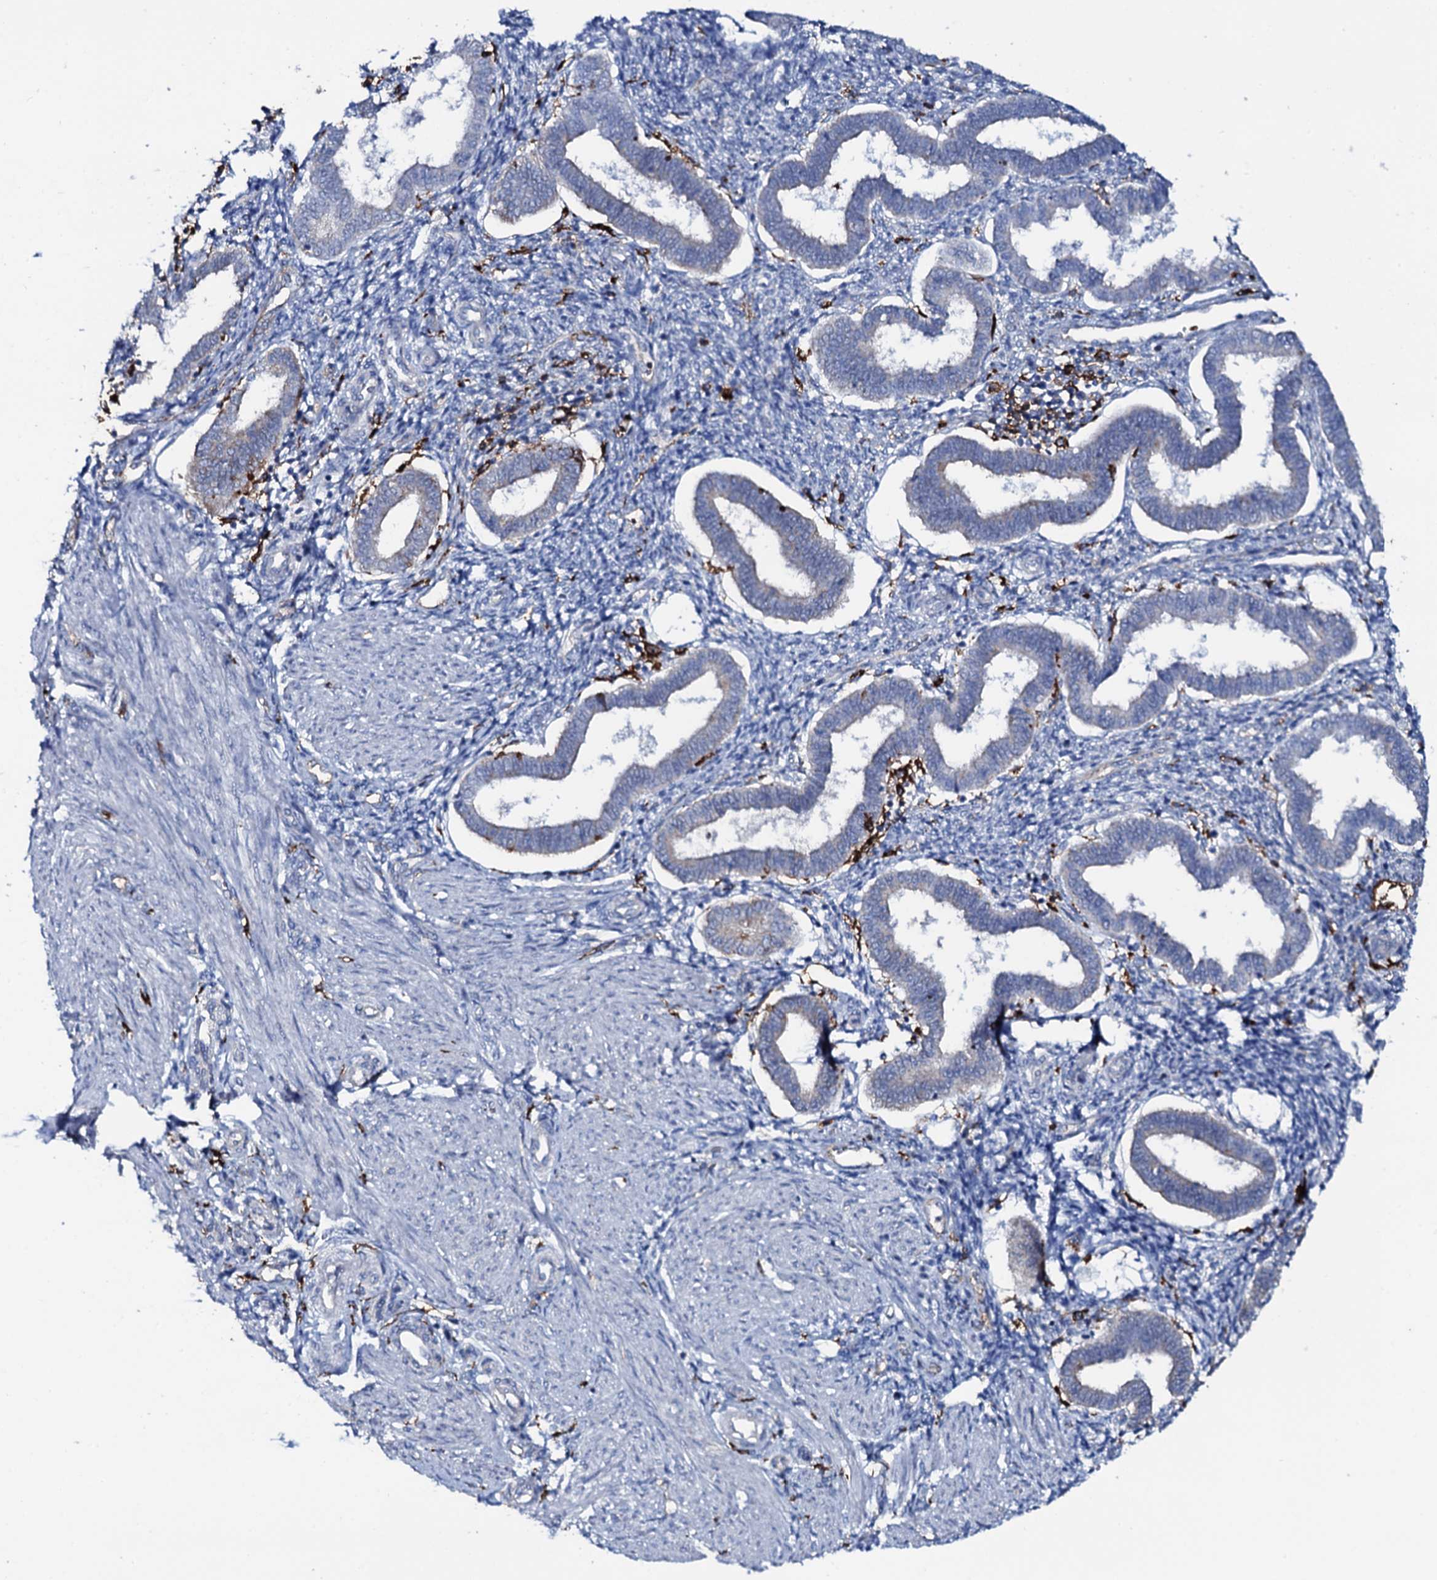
{"staining": {"intensity": "negative", "quantity": "none", "location": "none"}, "tissue": "endometrium", "cell_type": "Cells in endometrial stroma", "image_type": "normal", "snomed": [{"axis": "morphology", "description": "Normal tissue, NOS"}, {"axis": "topography", "description": "Endometrium"}], "caption": "Immunohistochemistry (IHC) micrograph of normal endometrium: endometrium stained with DAB shows no significant protein staining in cells in endometrial stroma. (DAB (3,3'-diaminobenzidine) immunohistochemistry (IHC), high magnification).", "gene": "OSBPL2", "patient": {"sex": "female", "age": 24}}